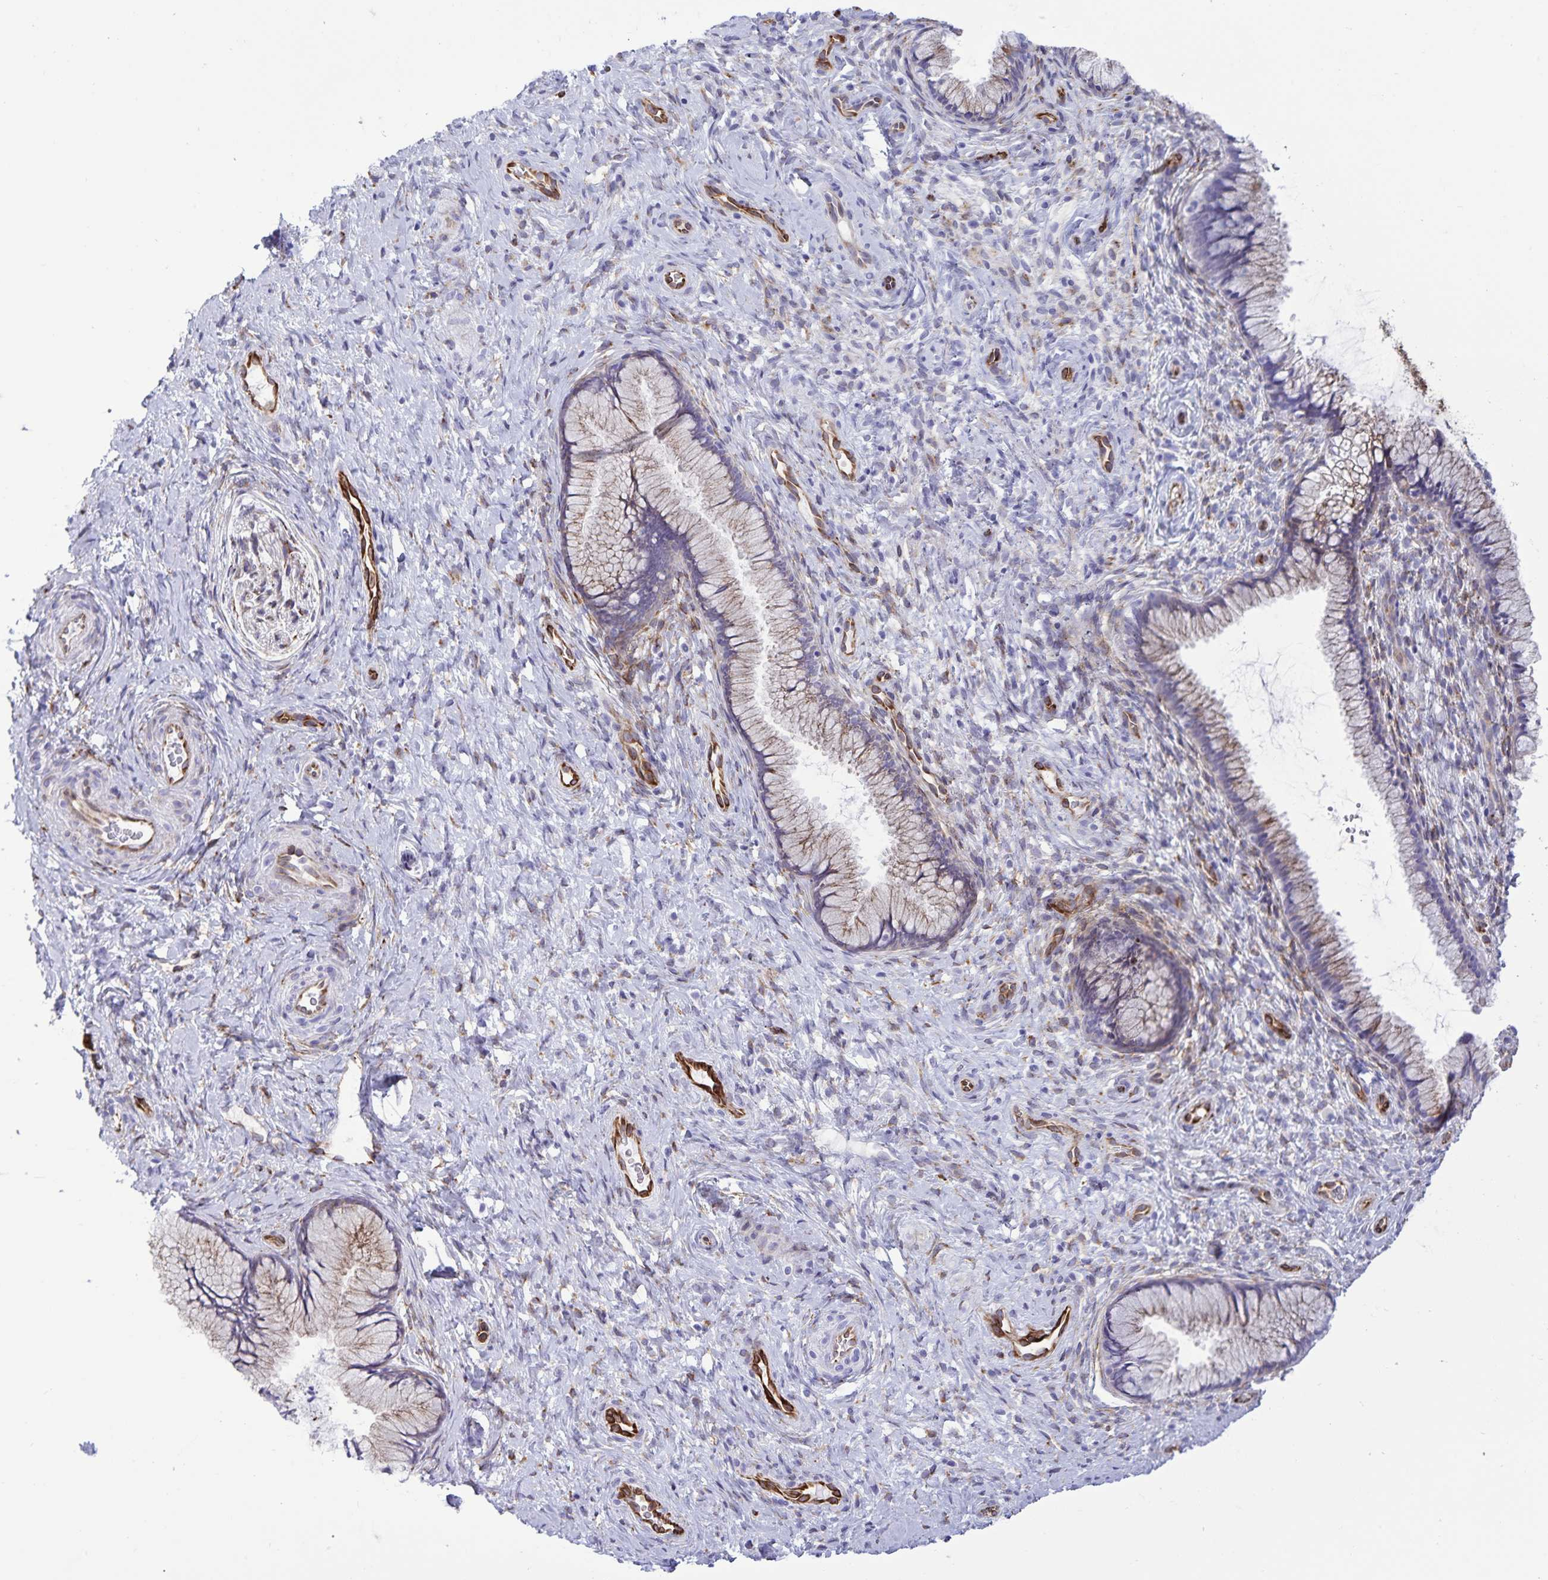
{"staining": {"intensity": "strong", "quantity": "<25%", "location": "cytoplasmic/membranous"}, "tissue": "cervix", "cell_type": "Glandular cells", "image_type": "normal", "snomed": [{"axis": "morphology", "description": "Normal tissue, NOS"}, {"axis": "topography", "description": "Cervix"}], "caption": "Immunohistochemical staining of benign human cervix exhibits <25% levels of strong cytoplasmic/membranous protein positivity in about <25% of glandular cells.", "gene": "RCN1", "patient": {"sex": "female", "age": 34}}